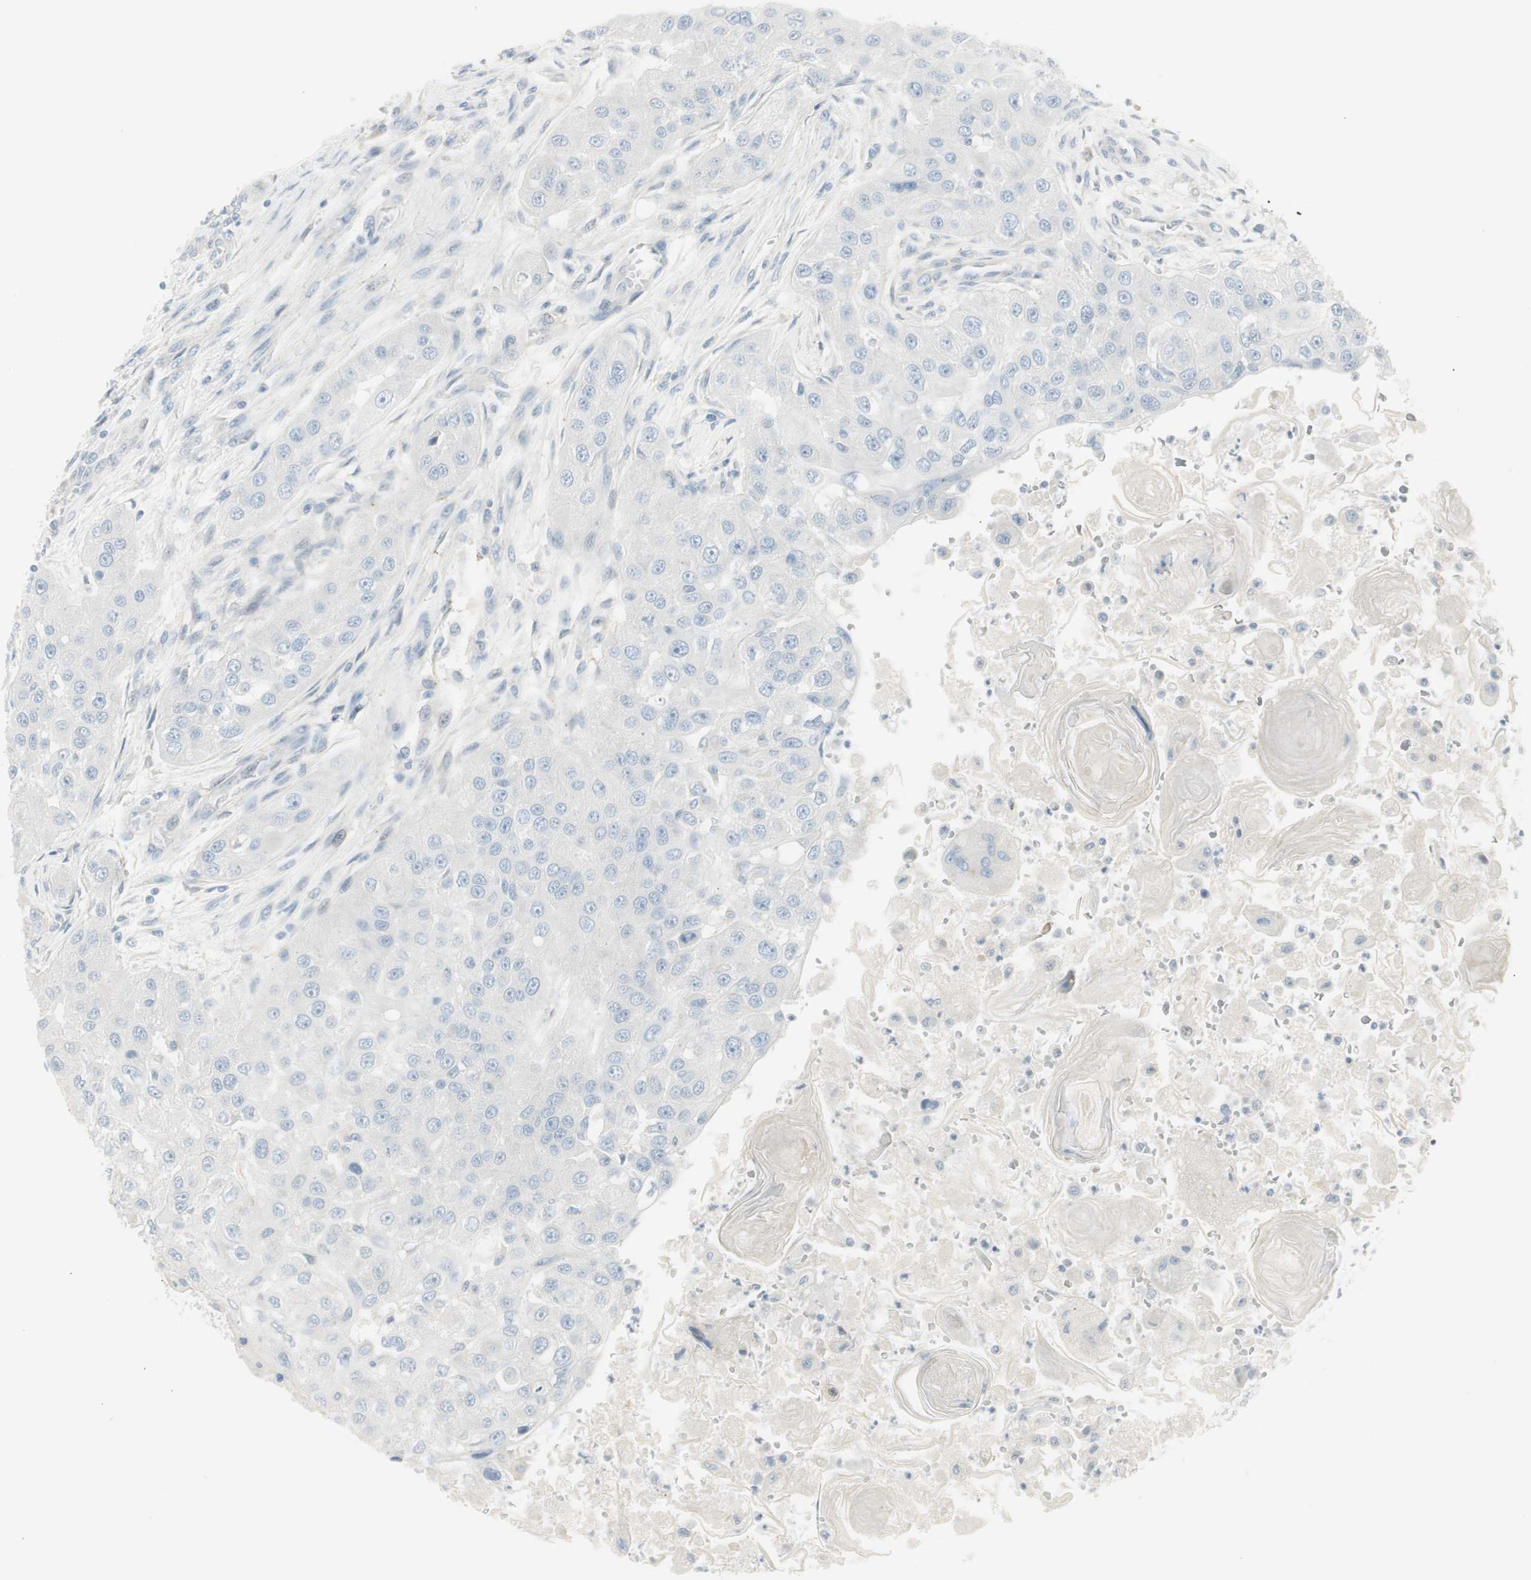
{"staining": {"intensity": "negative", "quantity": "none", "location": "none"}, "tissue": "head and neck cancer", "cell_type": "Tumor cells", "image_type": "cancer", "snomed": [{"axis": "morphology", "description": "Normal tissue, NOS"}, {"axis": "morphology", "description": "Squamous cell carcinoma, NOS"}, {"axis": "topography", "description": "Skeletal muscle"}, {"axis": "topography", "description": "Head-Neck"}], "caption": "A high-resolution photomicrograph shows immunohistochemistry (IHC) staining of squamous cell carcinoma (head and neck), which displays no significant positivity in tumor cells.", "gene": "CACNA2D1", "patient": {"sex": "male", "age": 51}}